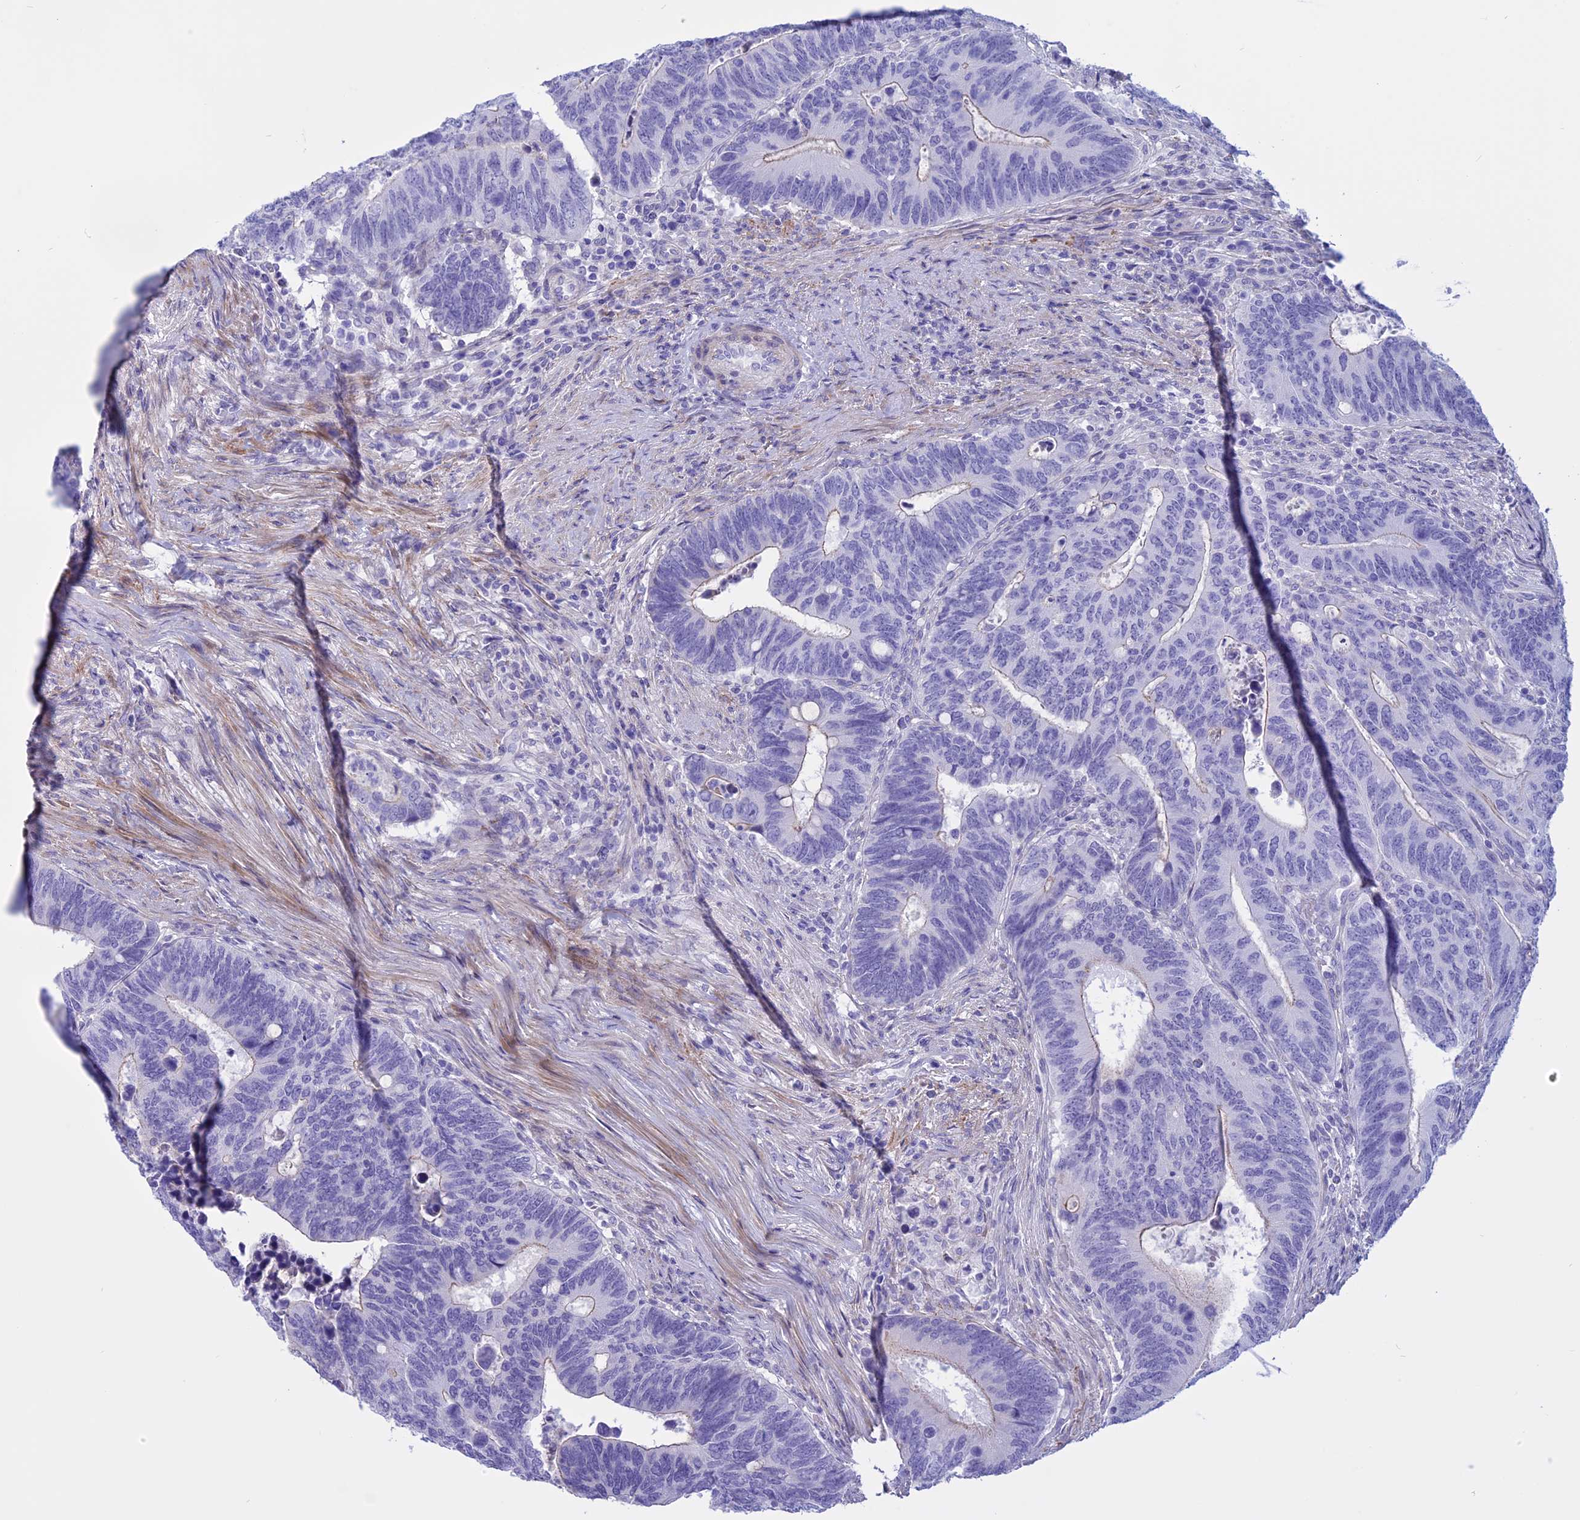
{"staining": {"intensity": "negative", "quantity": "none", "location": "none"}, "tissue": "colorectal cancer", "cell_type": "Tumor cells", "image_type": "cancer", "snomed": [{"axis": "morphology", "description": "Adenocarcinoma, NOS"}, {"axis": "topography", "description": "Colon"}], "caption": "The immunohistochemistry (IHC) image has no significant positivity in tumor cells of colorectal adenocarcinoma tissue.", "gene": "SPHKAP", "patient": {"sex": "male", "age": 87}}